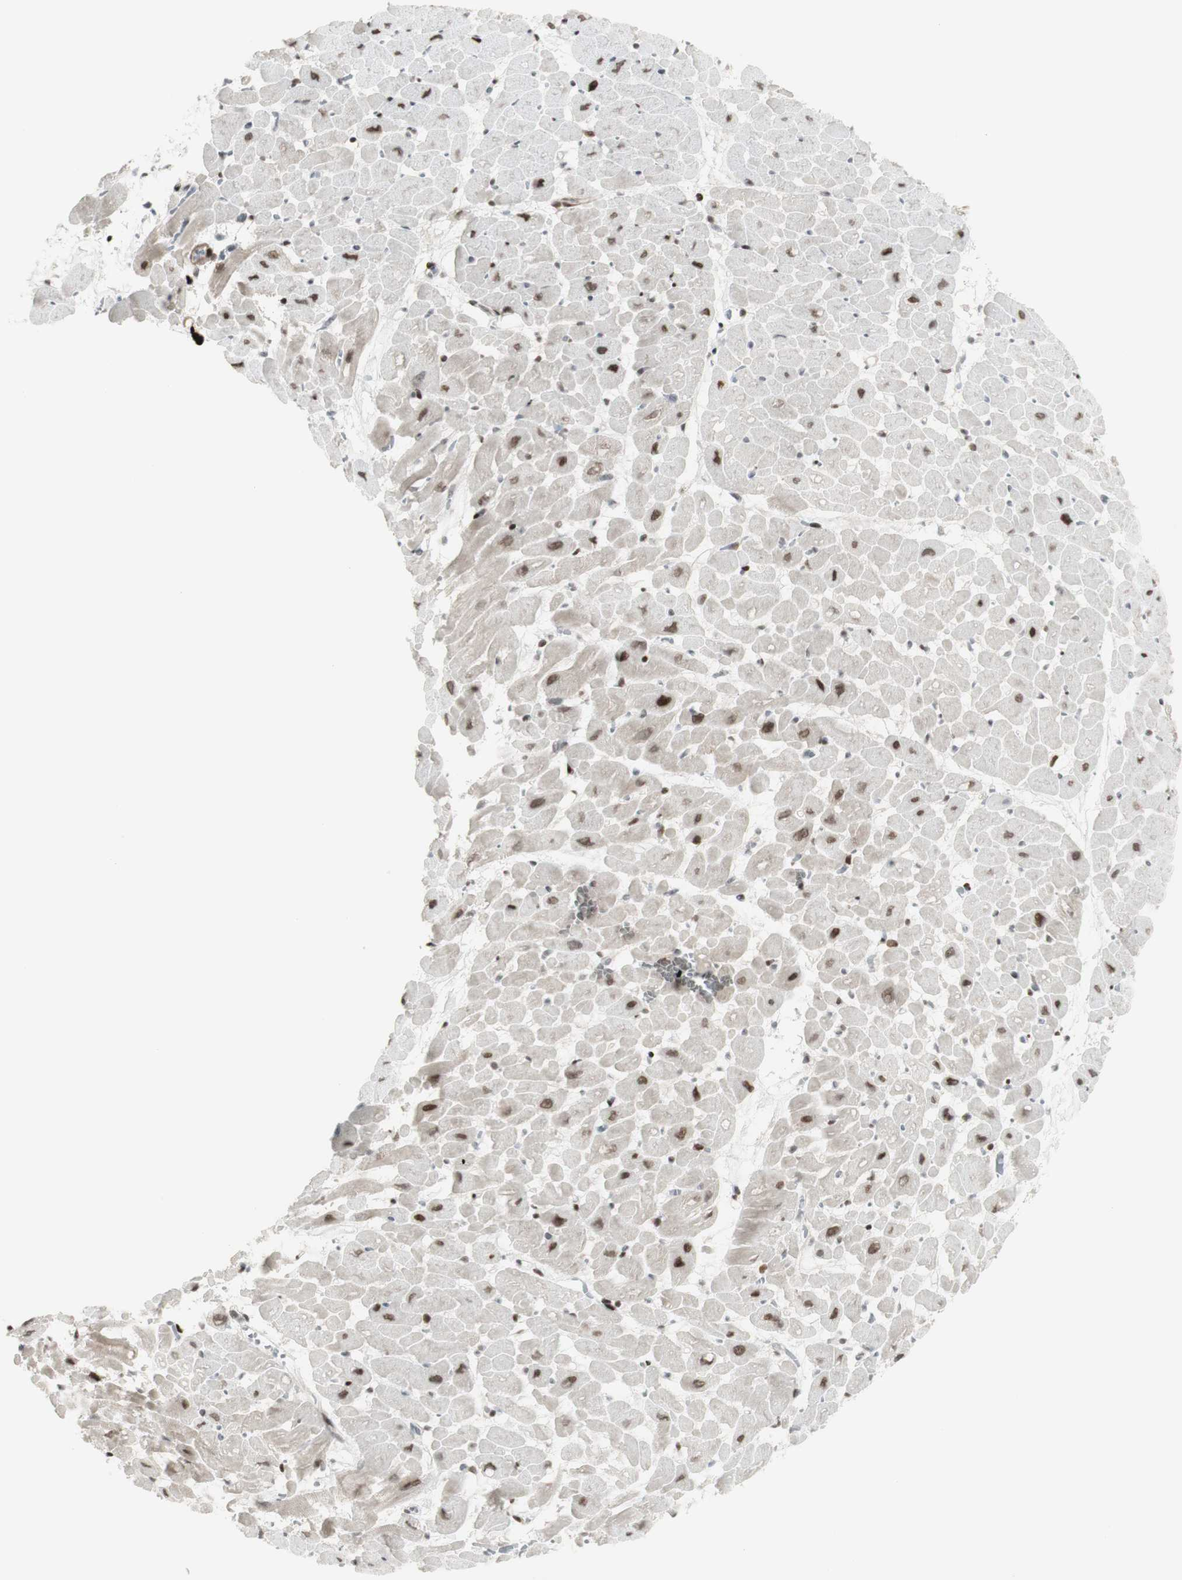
{"staining": {"intensity": "moderate", "quantity": ">75%", "location": "nuclear"}, "tissue": "heart muscle", "cell_type": "Cardiomyocytes", "image_type": "normal", "snomed": [{"axis": "morphology", "description": "Normal tissue, NOS"}, {"axis": "topography", "description": "Heart"}], "caption": "Protein staining of normal heart muscle displays moderate nuclear expression in approximately >75% of cardiomyocytes.", "gene": "C1orf116", "patient": {"sex": "male", "age": 45}}